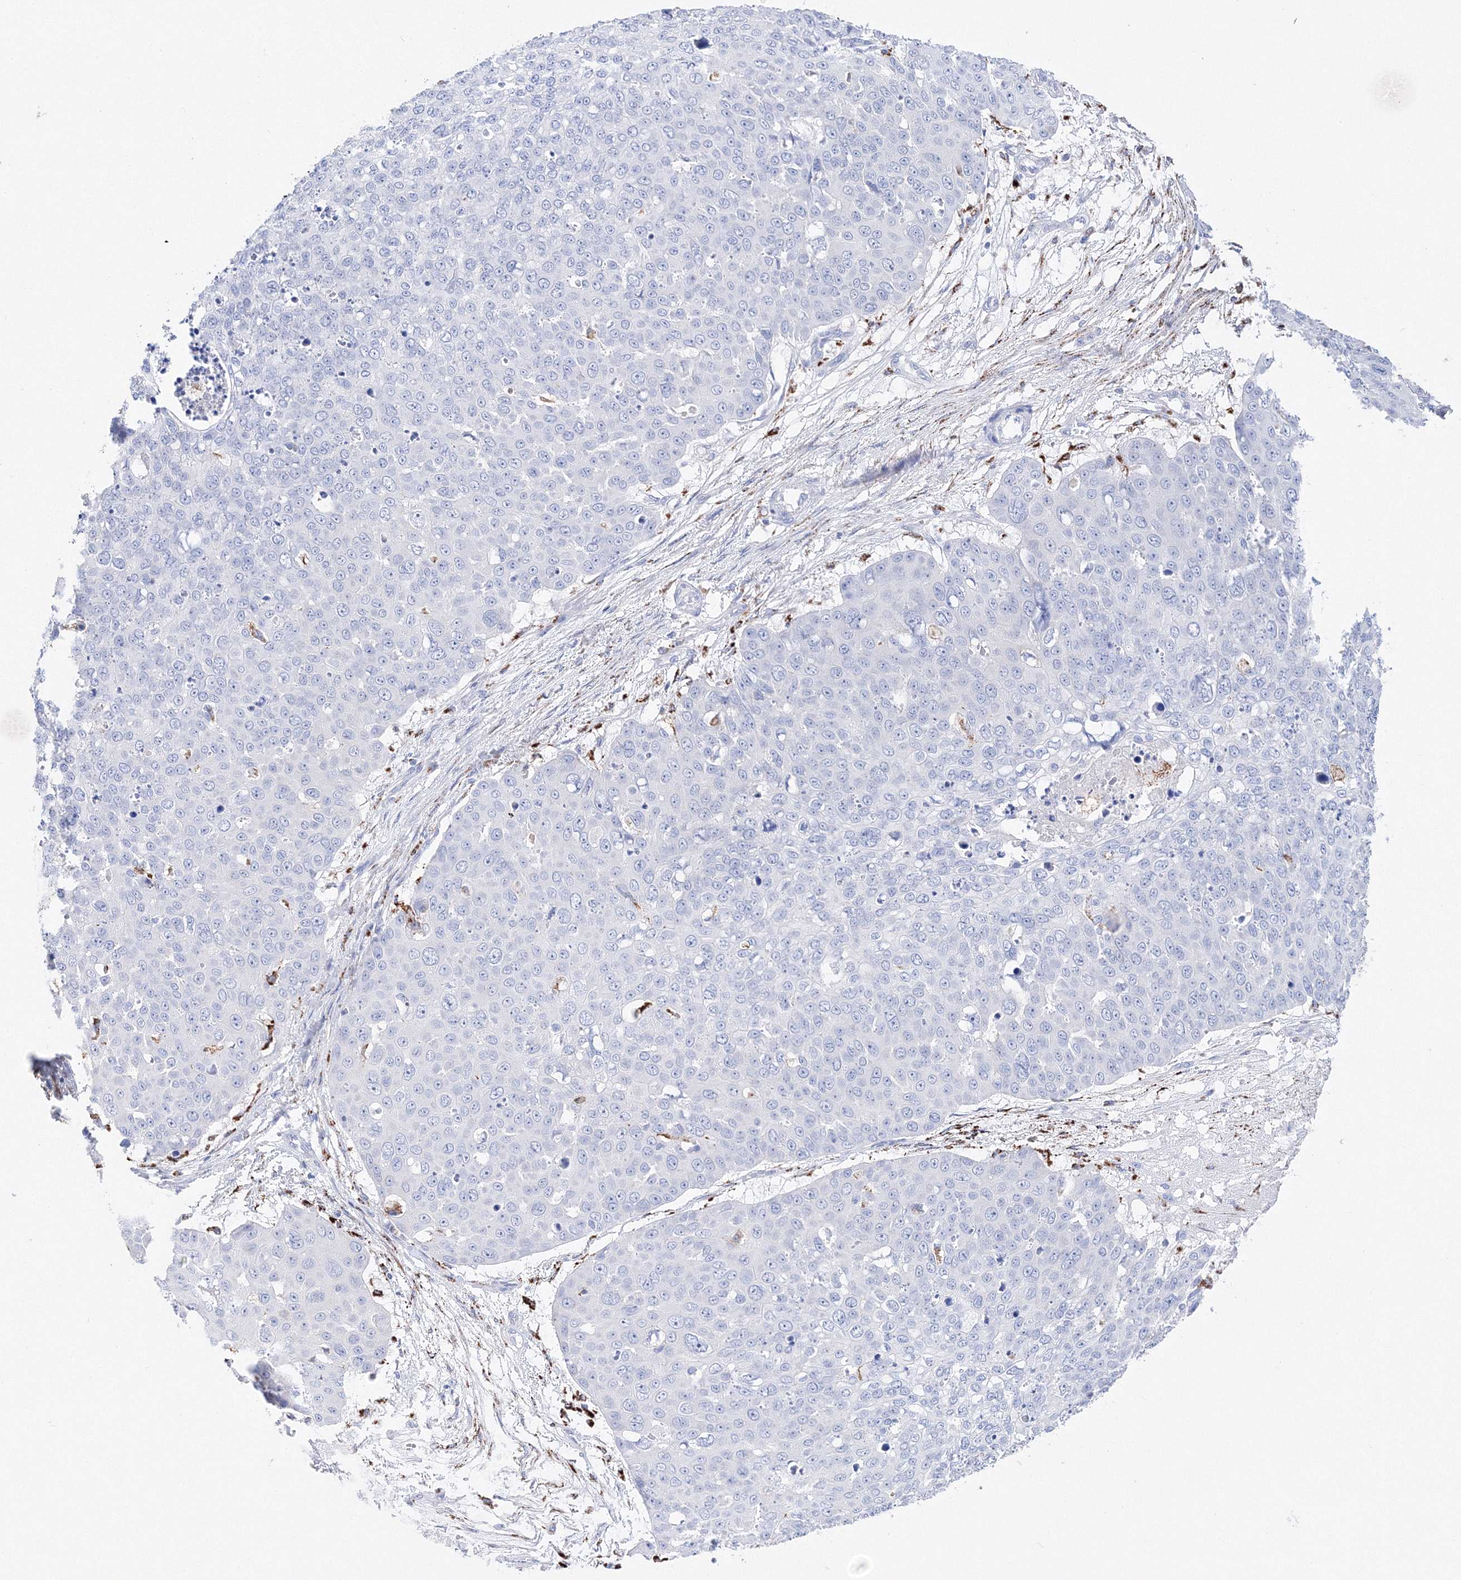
{"staining": {"intensity": "negative", "quantity": "none", "location": "none"}, "tissue": "skin cancer", "cell_type": "Tumor cells", "image_type": "cancer", "snomed": [{"axis": "morphology", "description": "Squamous cell carcinoma, NOS"}, {"axis": "topography", "description": "Skin"}], "caption": "This is an immunohistochemistry (IHC) micrograph of squamous cell carcinoma (skin). There is no expression in tumor cells.", "gene": "MERTK", "patient": {"sex": "male", "age": 71}}